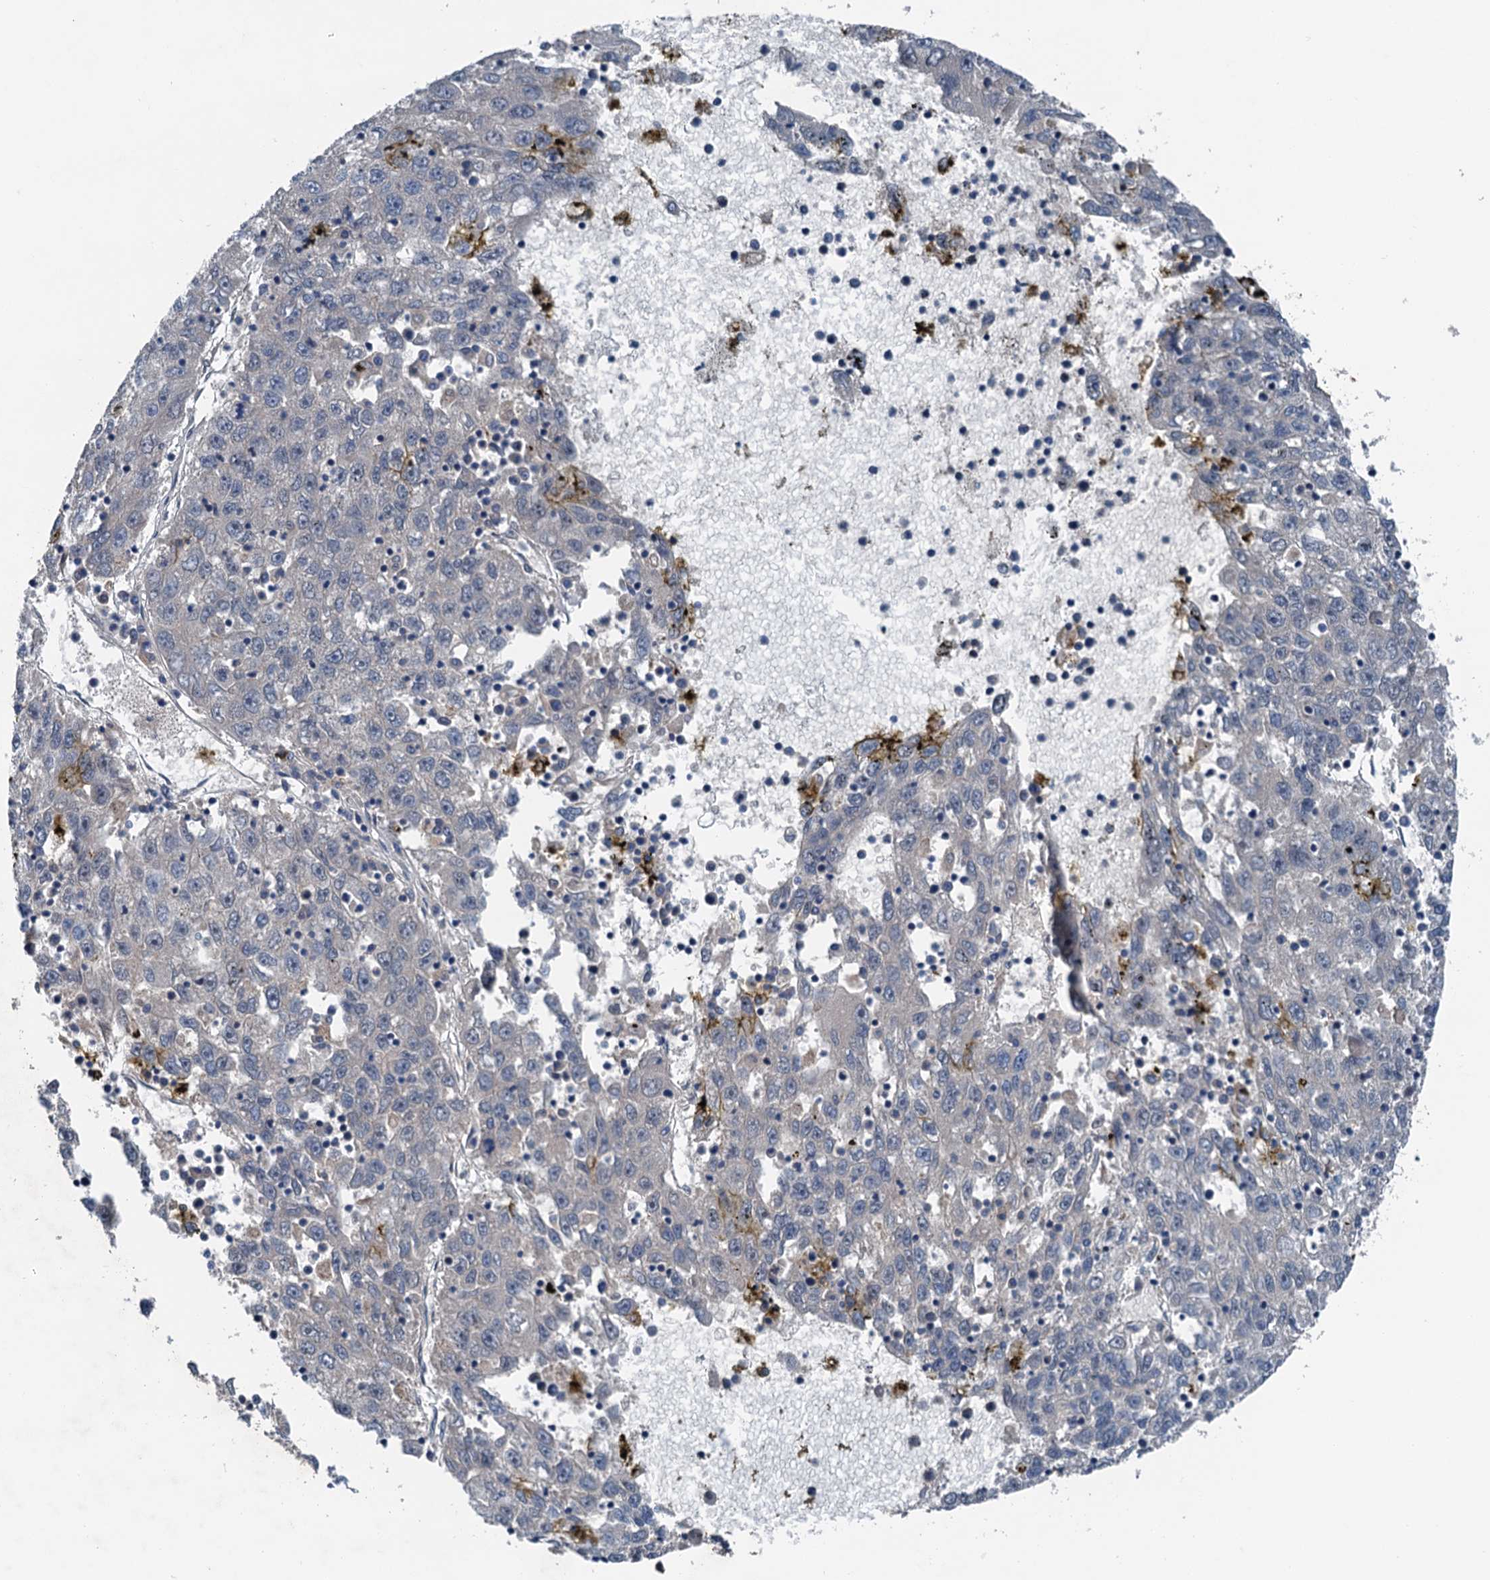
{"staining": {"intensity": "negative", "quantity": "none", "location": "none"}, "tissue": "liver cancer", "cell_type": "Tumor cells", "image_type": "cancer", "snomed": [{"axis": "morphology", "description": "Carcinoma, Hepatocellular, NOS"}, {"axis": "topography", "description": "Liver"}], "caption": "Liver hepatocellular carcinoma stained for a protein using immunohistochemistry demonstrates no expression tumor cells.", "gene": "SLC2A10", "patient": {"sex": "male", "age": 49}}